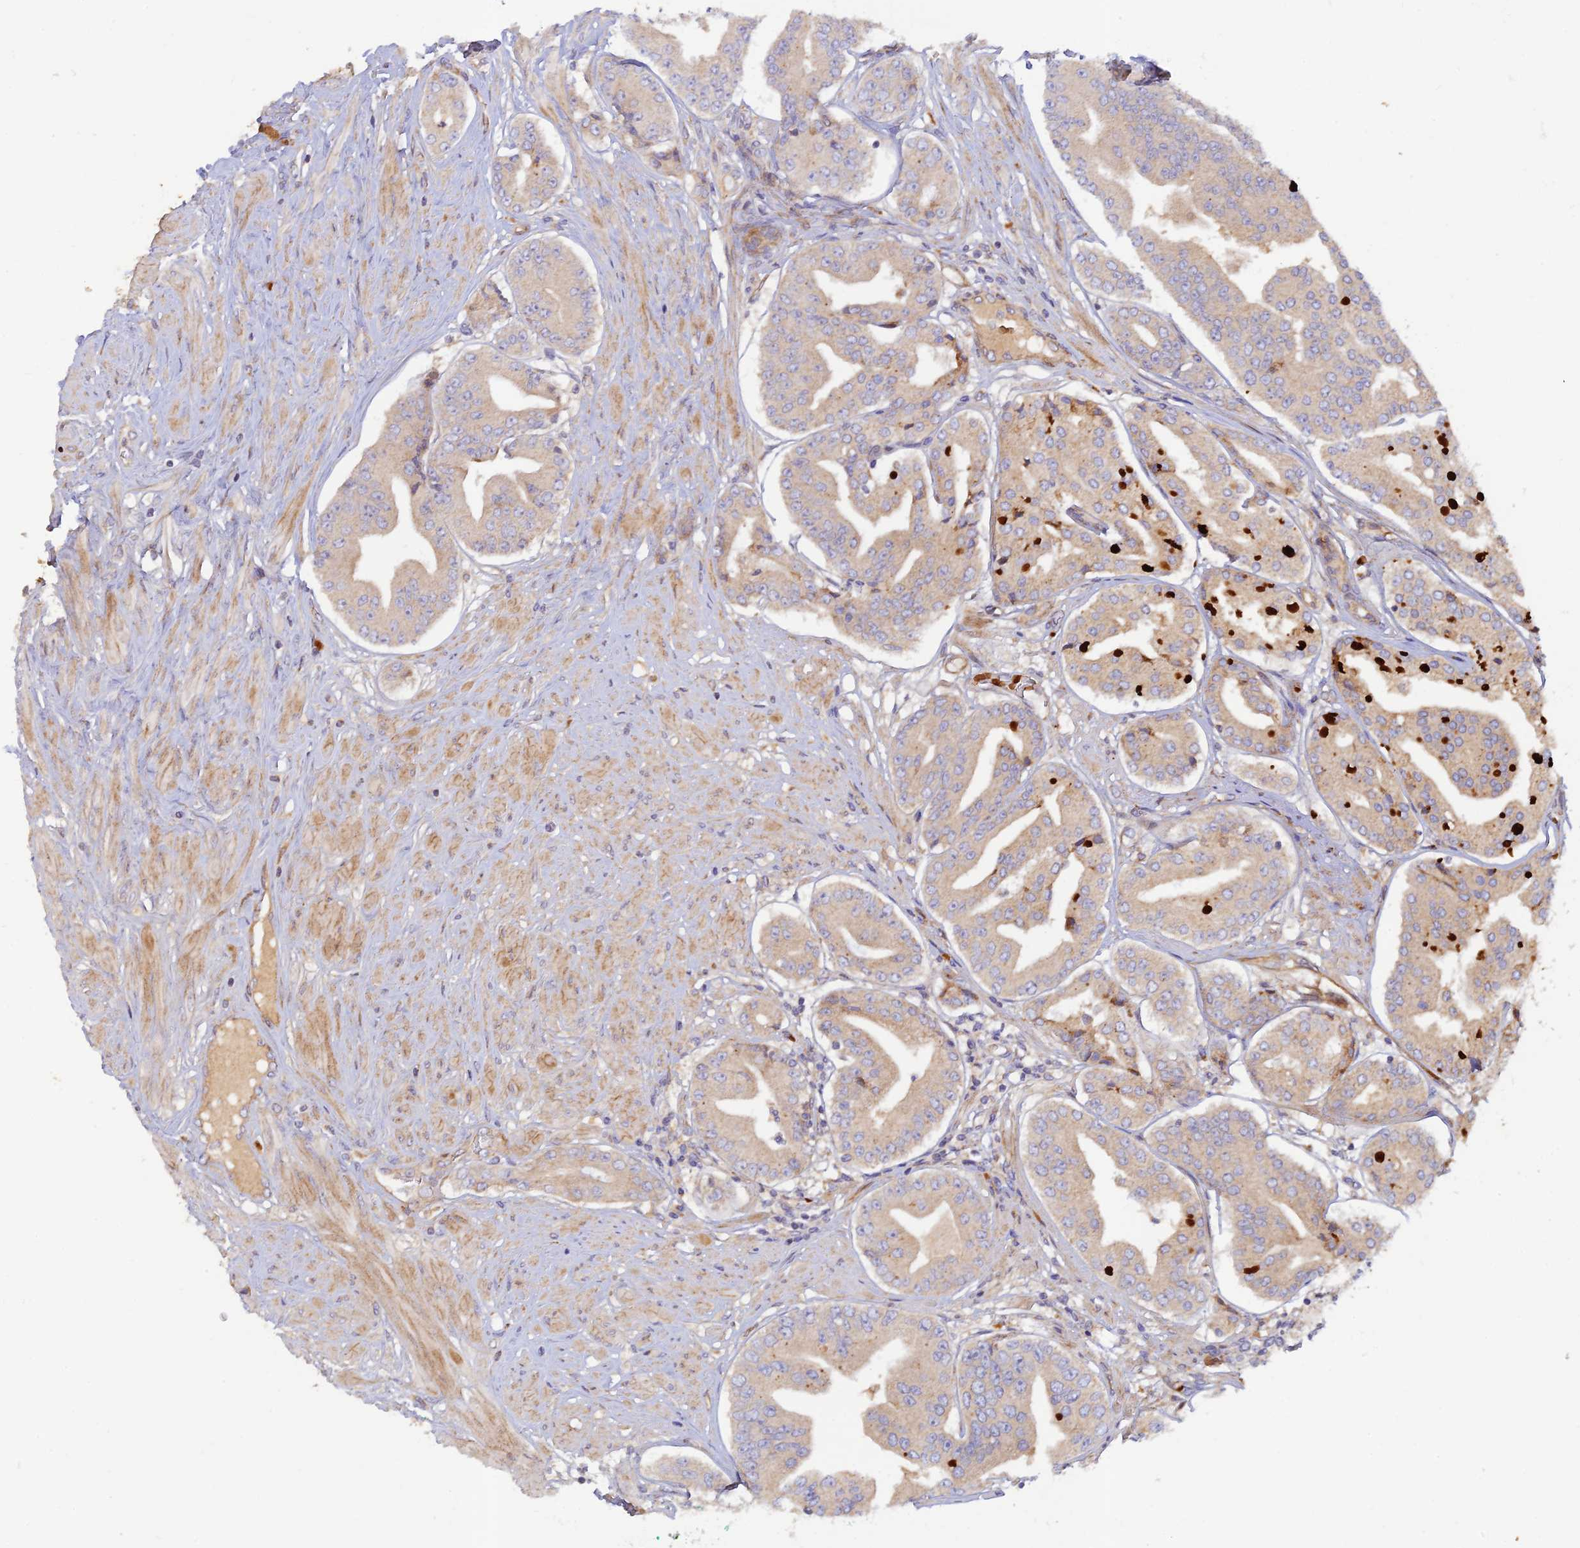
{"staining": {"intensity": "weak", "quantity": "25%-75%", "location": "cytoplasmic/membranous"}, "tissue": "prostate cancer", "cell_type": "Tumor cells", "image_type": "cancer", "snomed": [{"axis": "morphology", "description": "Adenocarcinoma, High grade"}, {"axis": "topography", "description": "Prostate"}], "caption": "Immunohistochemical staining of prostate cancer (high-grade adenocarcinoma) displays low levels of weak cytoplasmic/membranous positivity in about 25%-75% of tumor cells.", "gene": "GMCL1", "patient": {"sex": "male", "age": 63}}